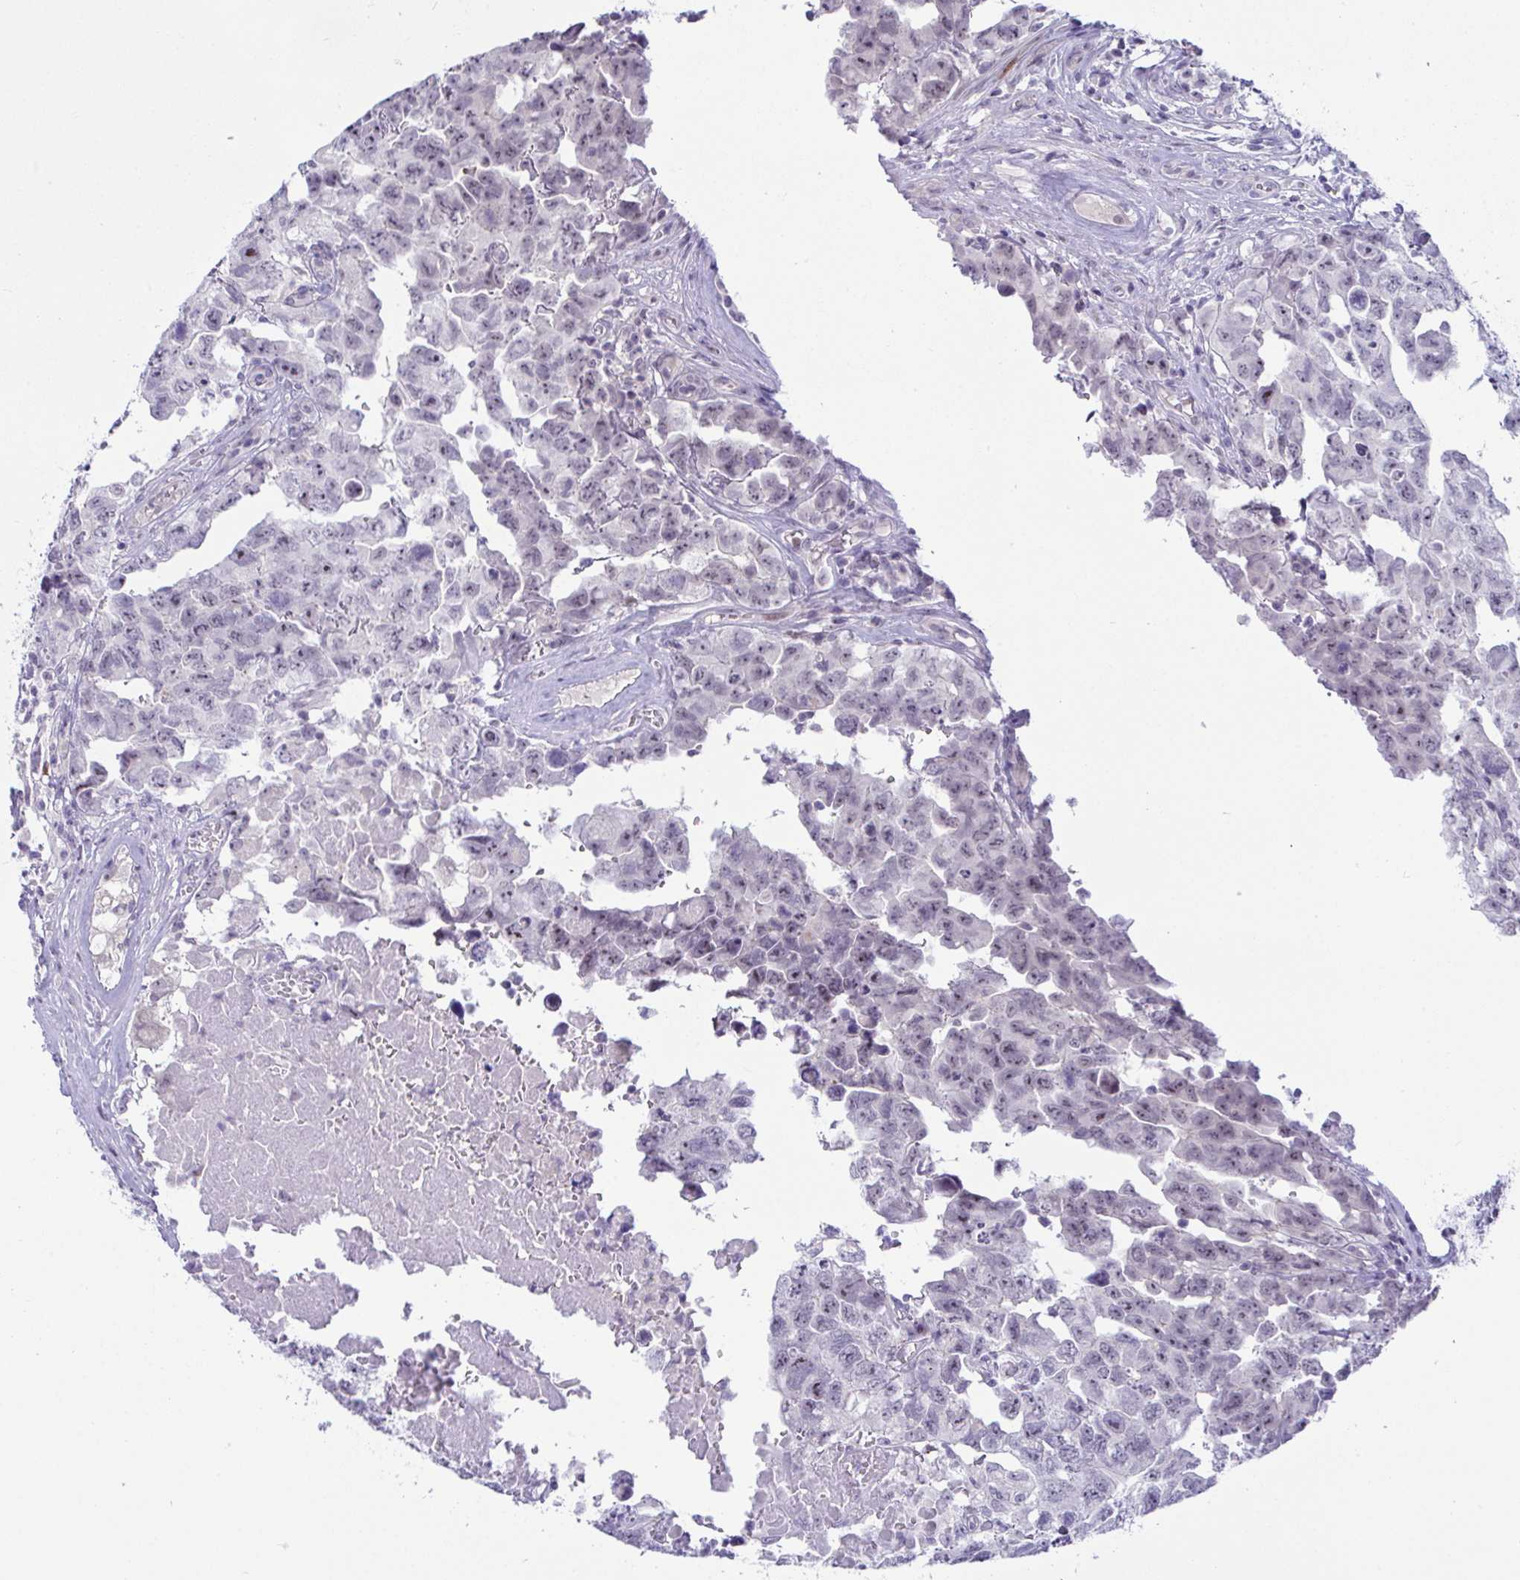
{"staining": {"intensity": "moderate", "quantity": "<25%", "location": "nuclear"}, "tissue": "testis cancer", "cell_type": "Tumor cells", "image_type": "cancer", "snomed": [{"axis": "morphology", "description": "Carcinoma, Embryonal, NOS"}, {"axis": "topography", "description": "Testis"}], "caption": "Immunohistochemical staining of human testis cancer (embryonal carcinoma) demonstrates low levels of moderate nuclear protein positivity in about <25% of tumor cells.", "gene": "USP35", "patient": {"sex": "male", "age": 22}}